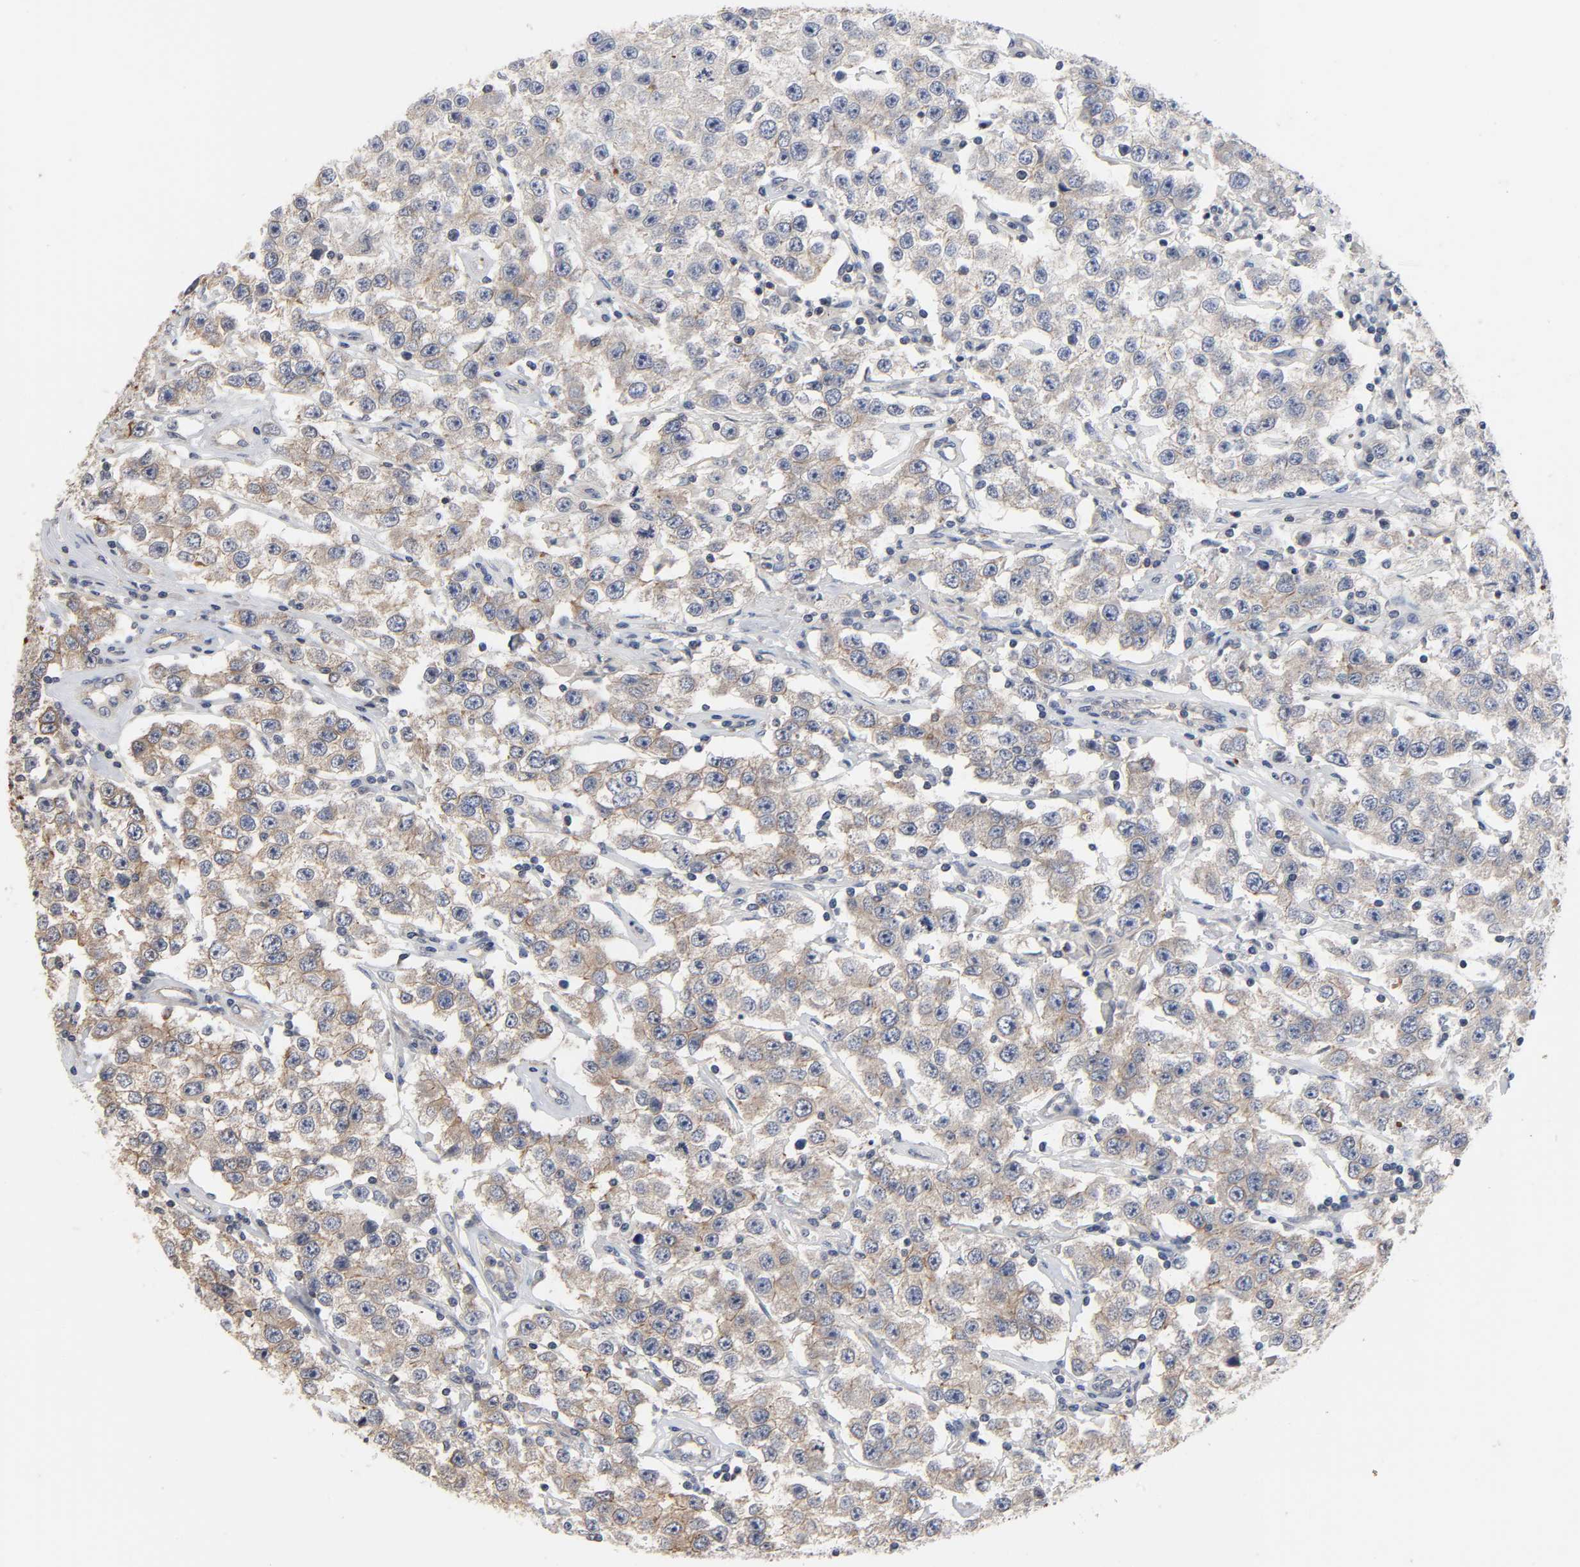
{"staining": {"intensity": "weak", "quantity": ">75%", "location": "cytoplasmic/membranous,nuclear"}, "tissue": "testis cancer", "cell_type": "Tumor cells", "image_type": "cancer", "snomed": [{"axis": "morphology", "description": "Seminoma, NOS"}, {"axis": "topography", "description": "Testis"}], "caption": "The immunohistochemical stain highlights weak cytoplasmic/membranous and nuclear staining in tumor cells of testis cancer tissue.", "gene": "DDX10", "patient": {"sex": "male", "age": 52}}